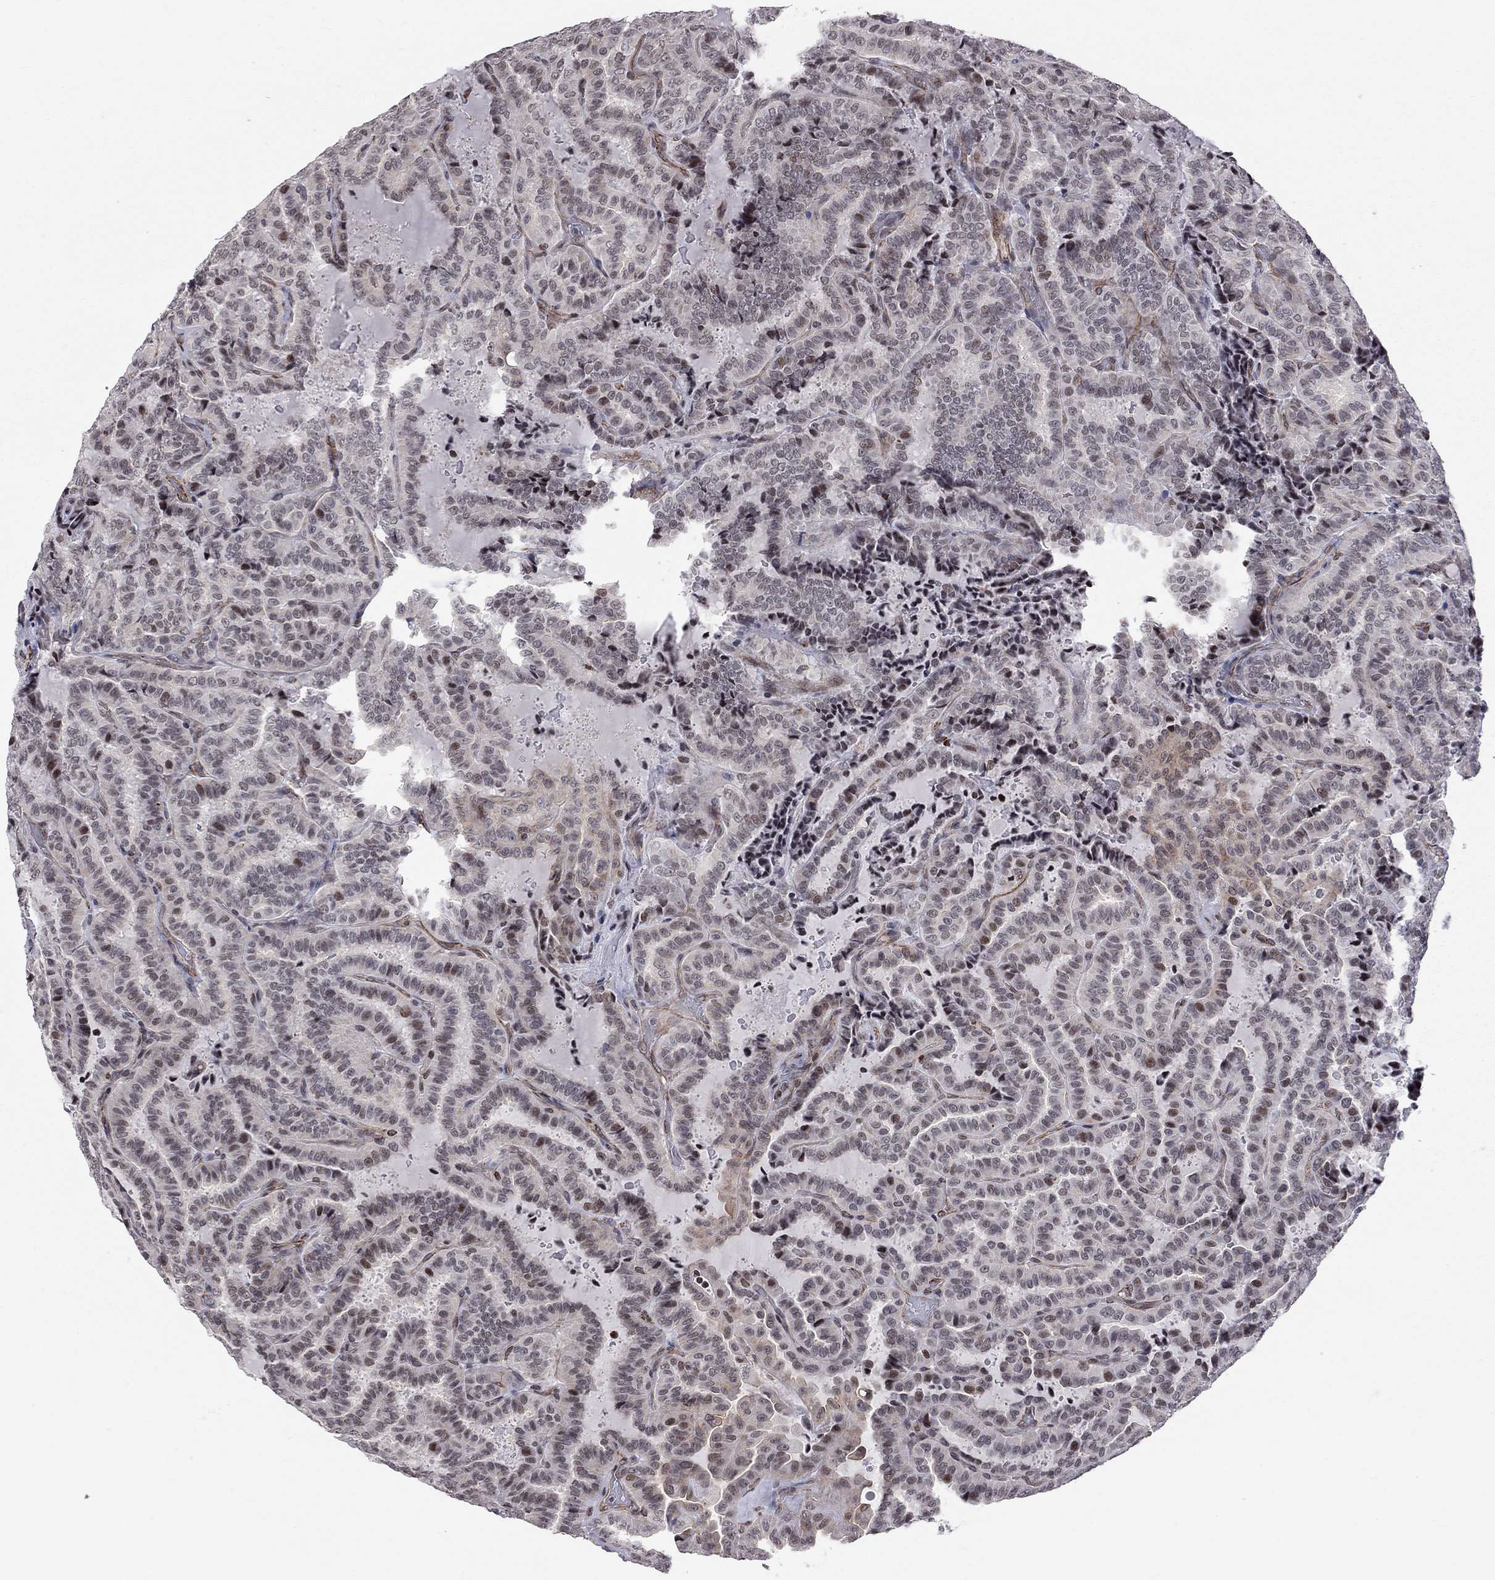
{"staining": {"intensity": "weak", "quantity": "<25%", "location": "cytoplasmic/membranous,nuclear"}, "tissue": "thyroid cancer", "cell_type": "Tumor cells", "image_type": "cancer", "snomed": [{"axis": "morphology", "description": "Papillary adenocarcinoma, NOS"}, {"axis": "topography", "description": "Thyroid gland"}], "caption": "Tumor cells show no significant protein staining in thyroid cancer. (IHC, brightfield microscopy, high magnification).", "gene": "MTNR1B", "patient": {"sex": "female", "age": 39}}